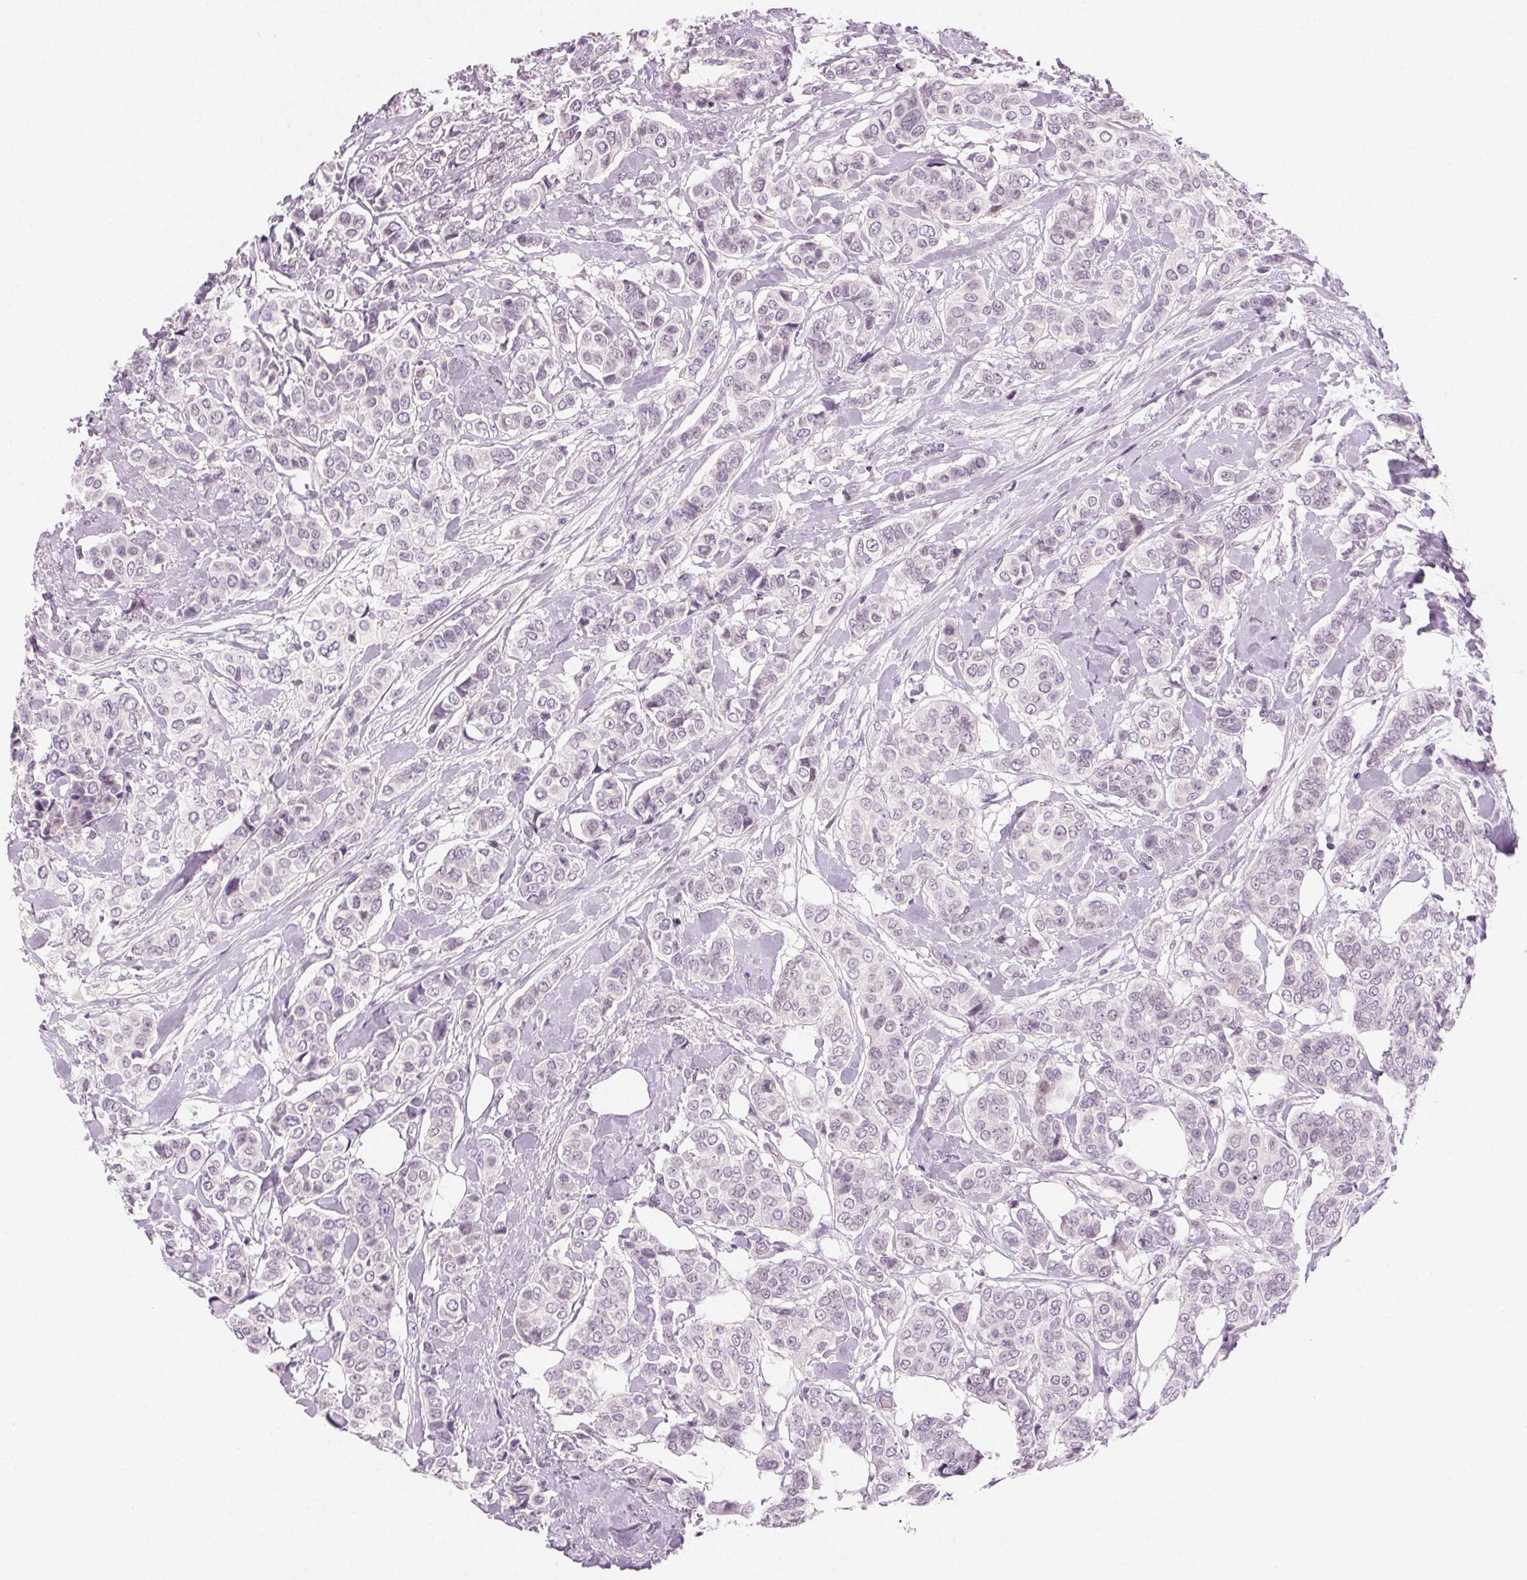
{"staining": {"intensity": "negative", "quantity": "none", "location": "none"}, "tissue": "breast cancer", "cell_type": "Tumor cells", "image_type": "cancer", "snomed": [{"axis": "morphology", "description": "Lobular carcinoma"}, {"axis": "topography", "description": "Breast"}], "caption": "The image displays no staining of tumor cells in breast cancer (lobular carcinoma).", "gene": "HSF5", "patient": {"sex": "female", "age": 51}}